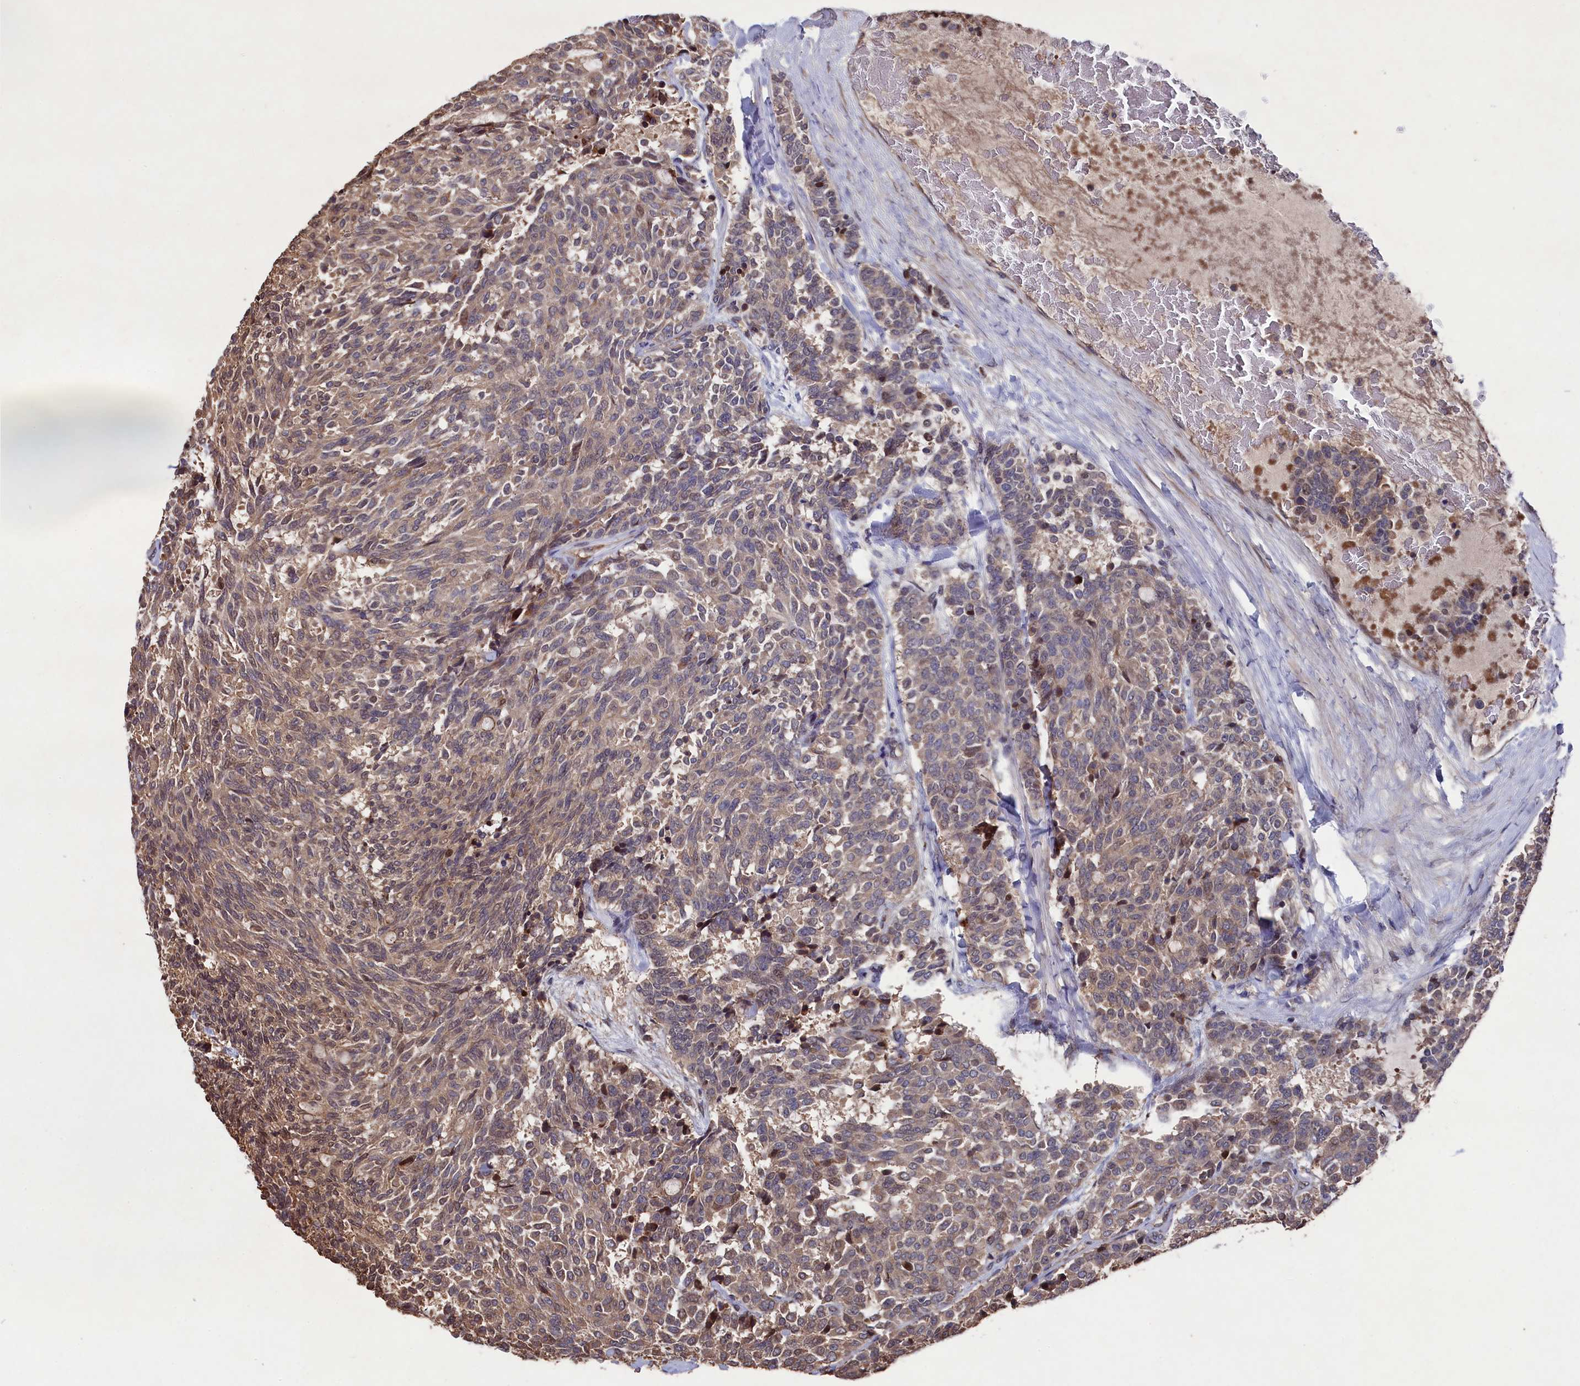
{"staining": {"intensity": "weak", "quantity": ">75%", "location": "cytoplasmic/membranous"}, "tissue": "carcinoid", "cell_type": "Tumor cells", "image_type": "cancer", "snomed": [{"axis": "morphology", "description": "Carcinoid, malignant, NOS"}, {"axis": "topography", "description": "Pancreas"}], "caption": "The histopathology image displays immunohistochemical staining of carcinoid (malignant). There is weak cytoplasmic/membranous expression is identified in approximately >75% of tumor cells.", "gene": "NAA60", "patient": {"sex": "female", "age": 54}}